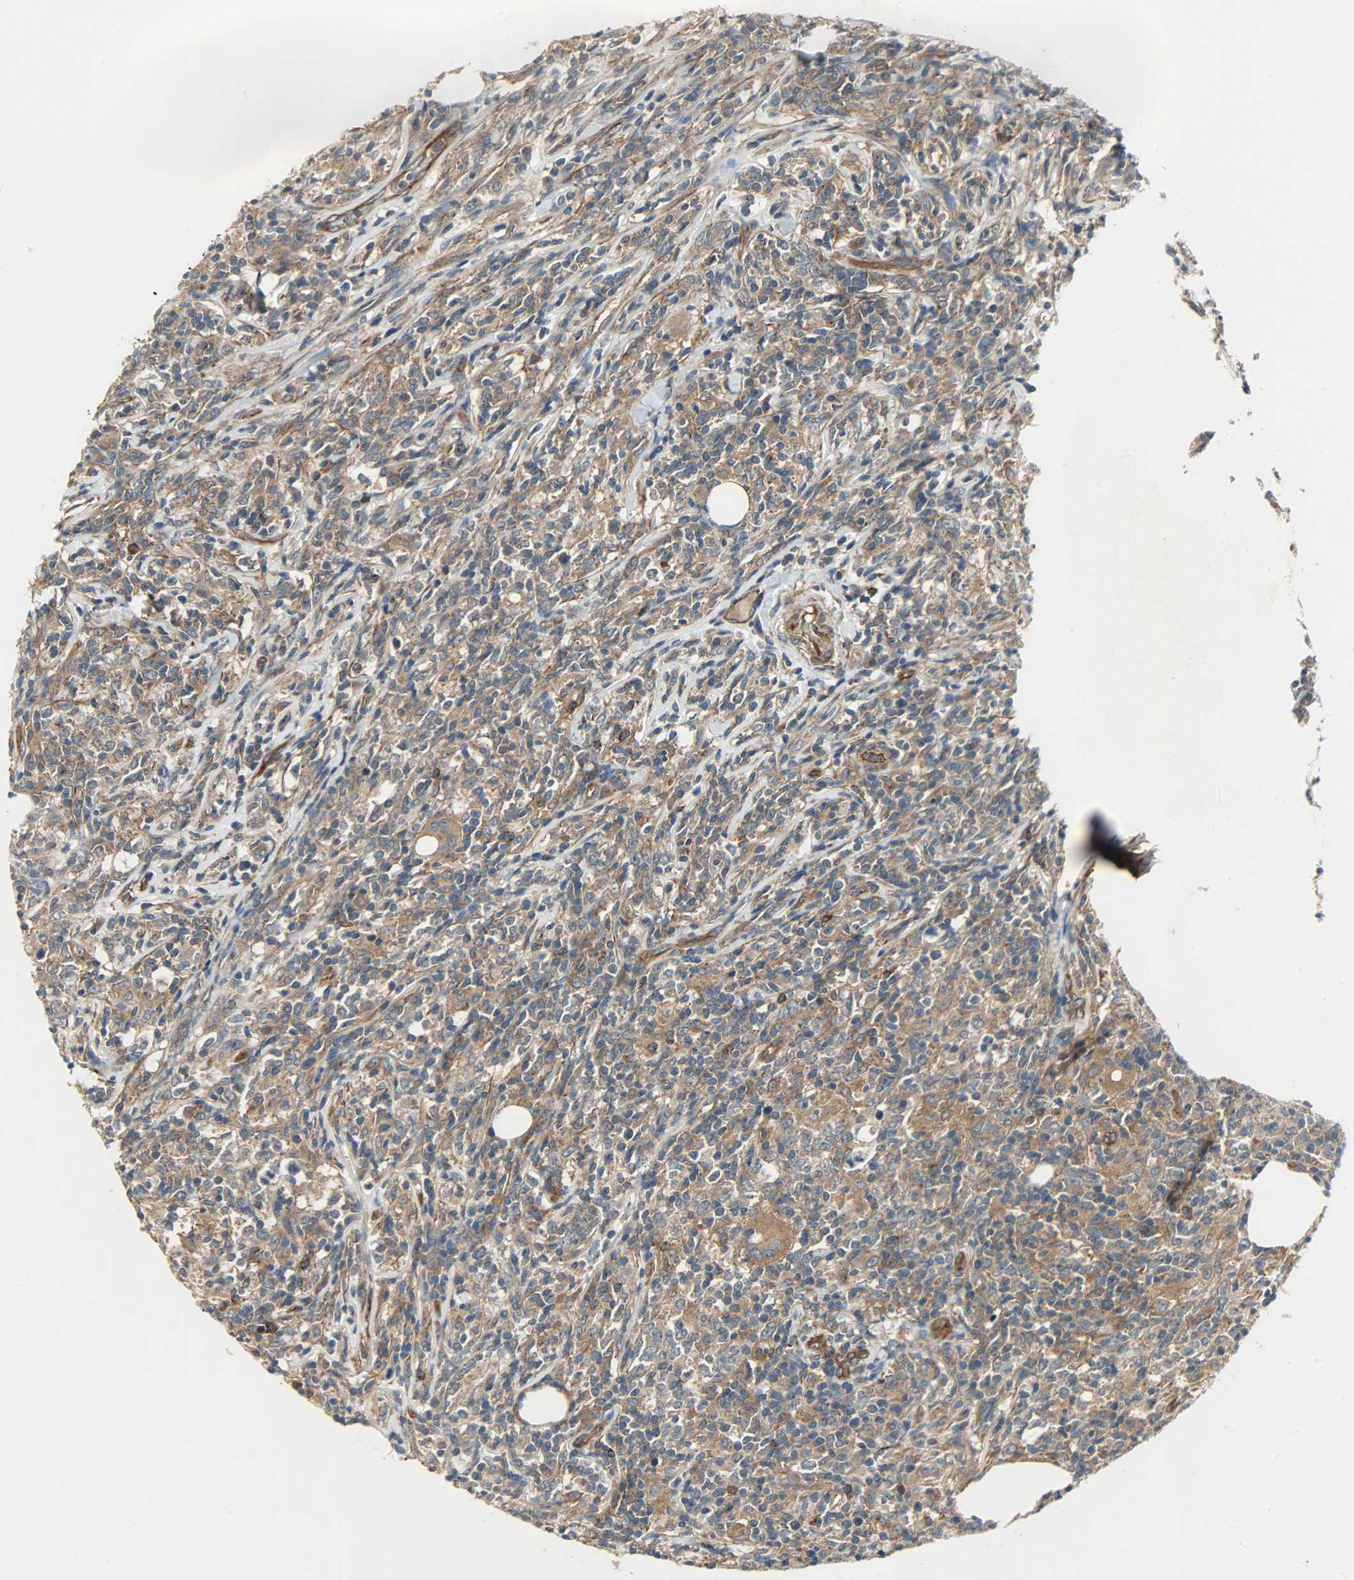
{"staining": {"intensity": "moderate", "quantity": ">75%", "location": "cytoplasmic/membranous"}, "tissue": "lymphoma", "cell_type": "Tumor cells", "image_type": "cancer", "snomed": [{"axis": "morphology", "description": "Malignant lymphoma, non-Hodgkin's type, High grade"}, {"axis": "topography", "description": "Lymph node"}], "caption": "Lymphoma tissue shows moderate cytoplasmic/membranous positivity in approximately >75% of tumor cells, visualized by immunohistochemistry.", "gene": "KIAA1217", "patient": {"sex": "female", "age": 84}}